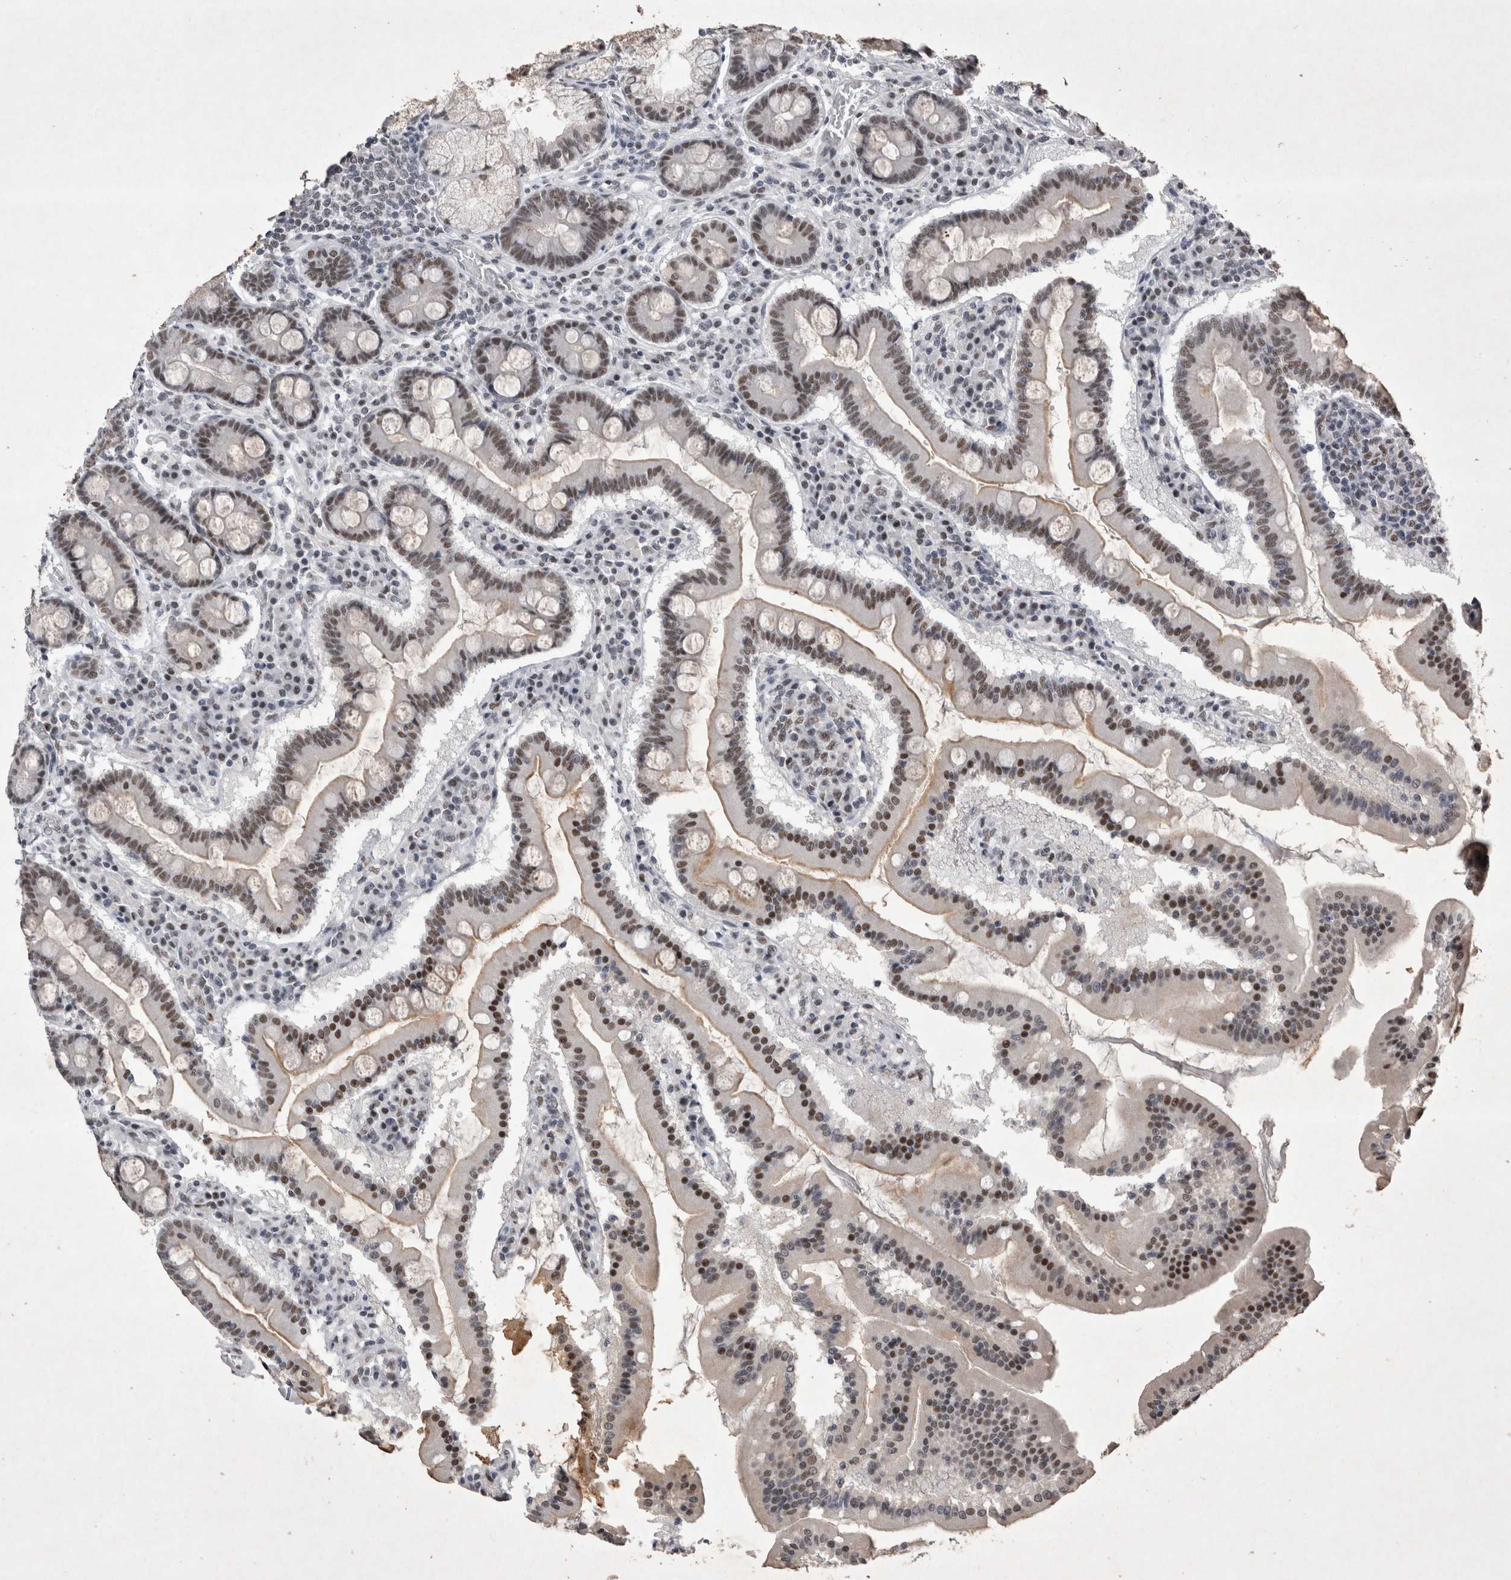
{"staining": {"intensity": "moderate", "quantity": "25%-75%", "location": "cytoplasmic/membranous,nuclear"}, "tissue": "duodenum", "cell_type": "Glandular cells", "image_type": "normal", "snomed": [{"axis": "morphology", "description": "Normal tissue, NOS"}, {"axis": "topography", "description": "Duodenum"}], "caption": "An IHC histopathology image of unremarkable tissue is shown. Protein staining in brown highlights moderate cytoplasmic/membranous,nuclear positivity in duodenum within glandular cells.", "gene": "RBM6", "patient": {"sex": "male", "age": 50}}